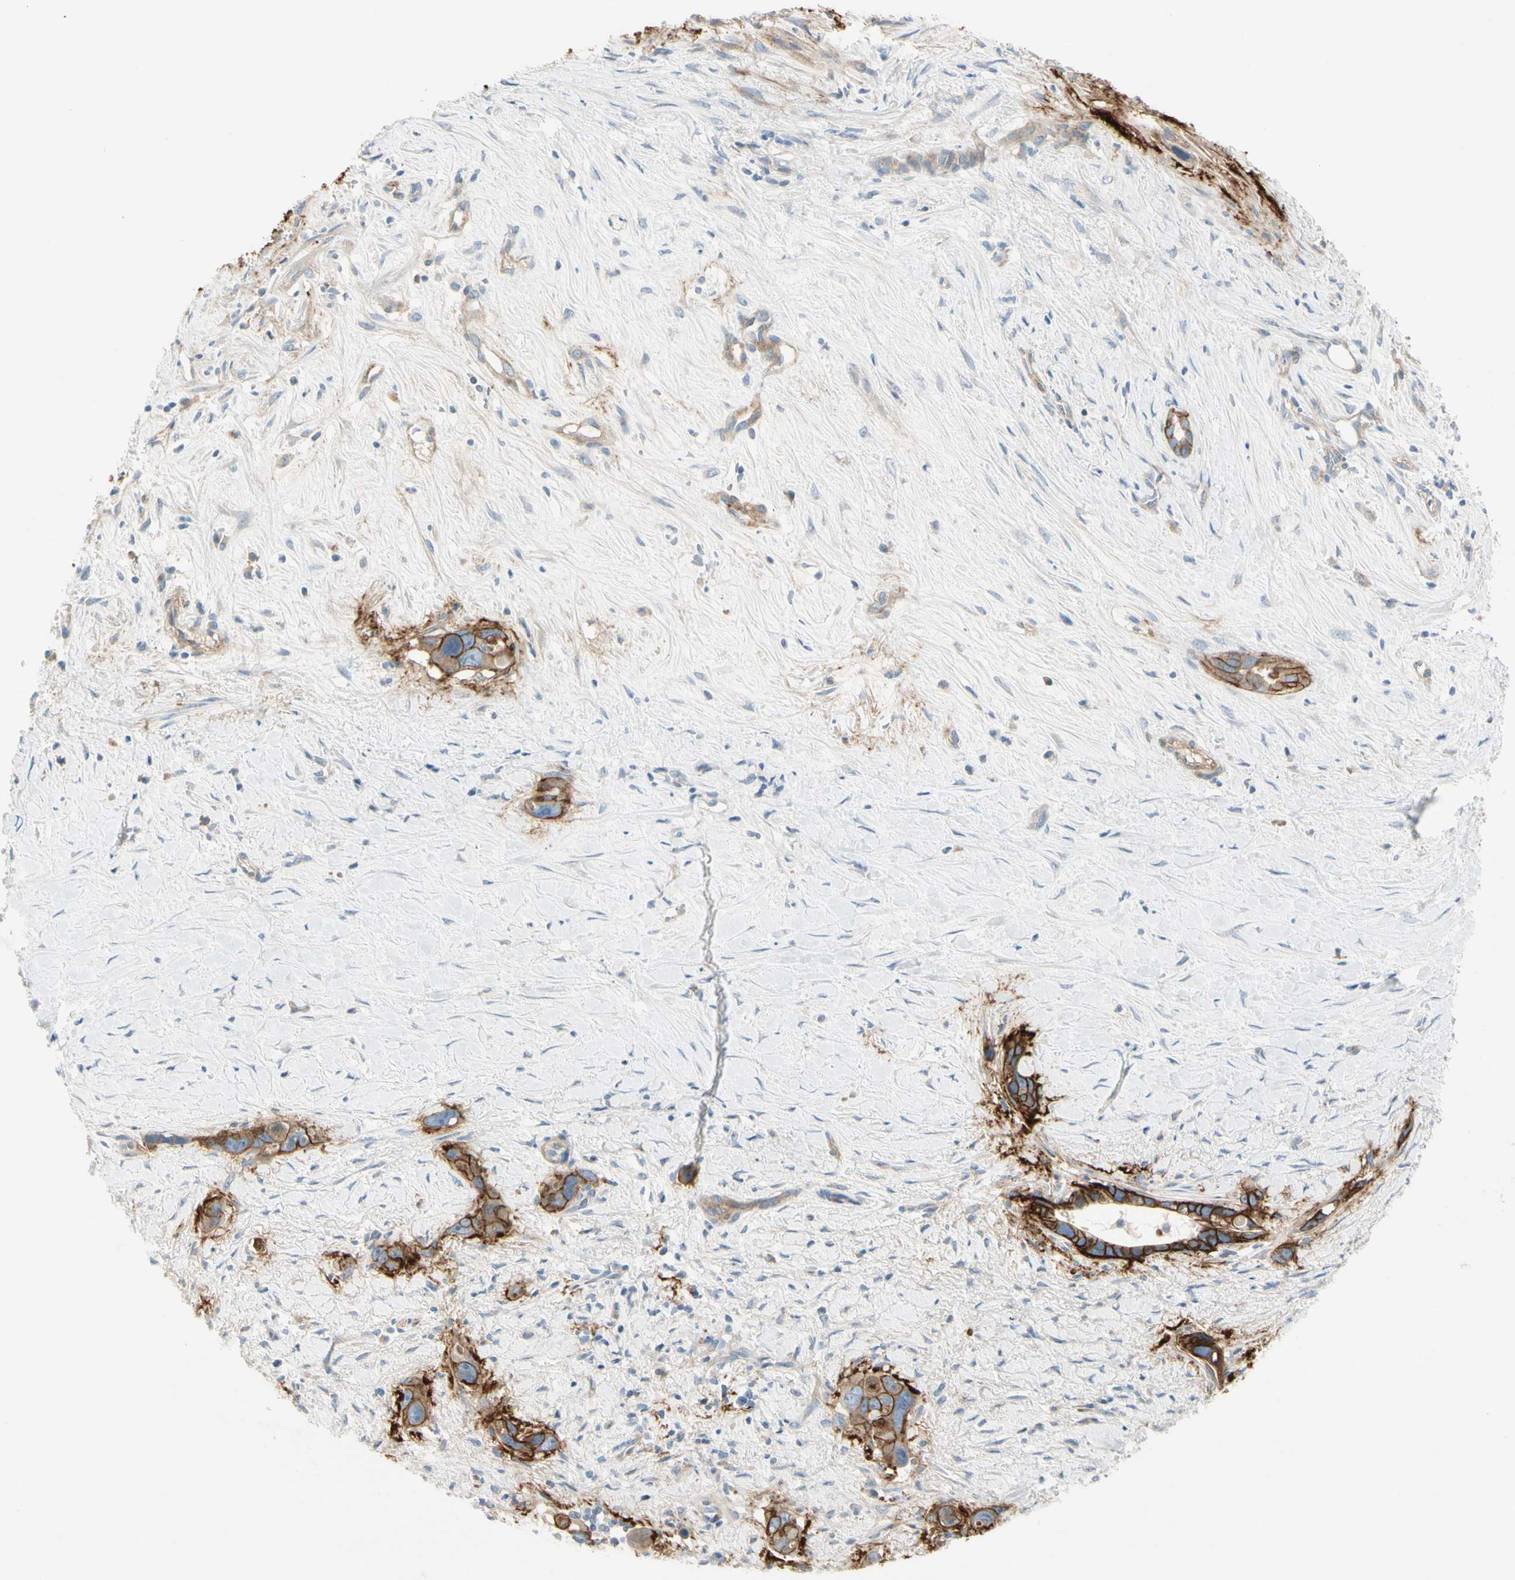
{"staining": {"intensity": "strong", "quantity": ">75%", "location": "cytoplasmic/membranous"}, "tissue": "liver cancer", "cell_type": "Tumor cells", "image_type": "cancer", "snomed": [{"axis": "morphology", "description": "Cholangiocarcinoma"}, {"axis": "topography", "description": "Liver"}], "caption": "An image of human liver cholangiocarcinoma stained for a protein demonstrates strong cytoplasmic/membranous brown staining in tumor cells.", "gene": "ITGA3", "patient": {"sex": "female", "age": 65}}